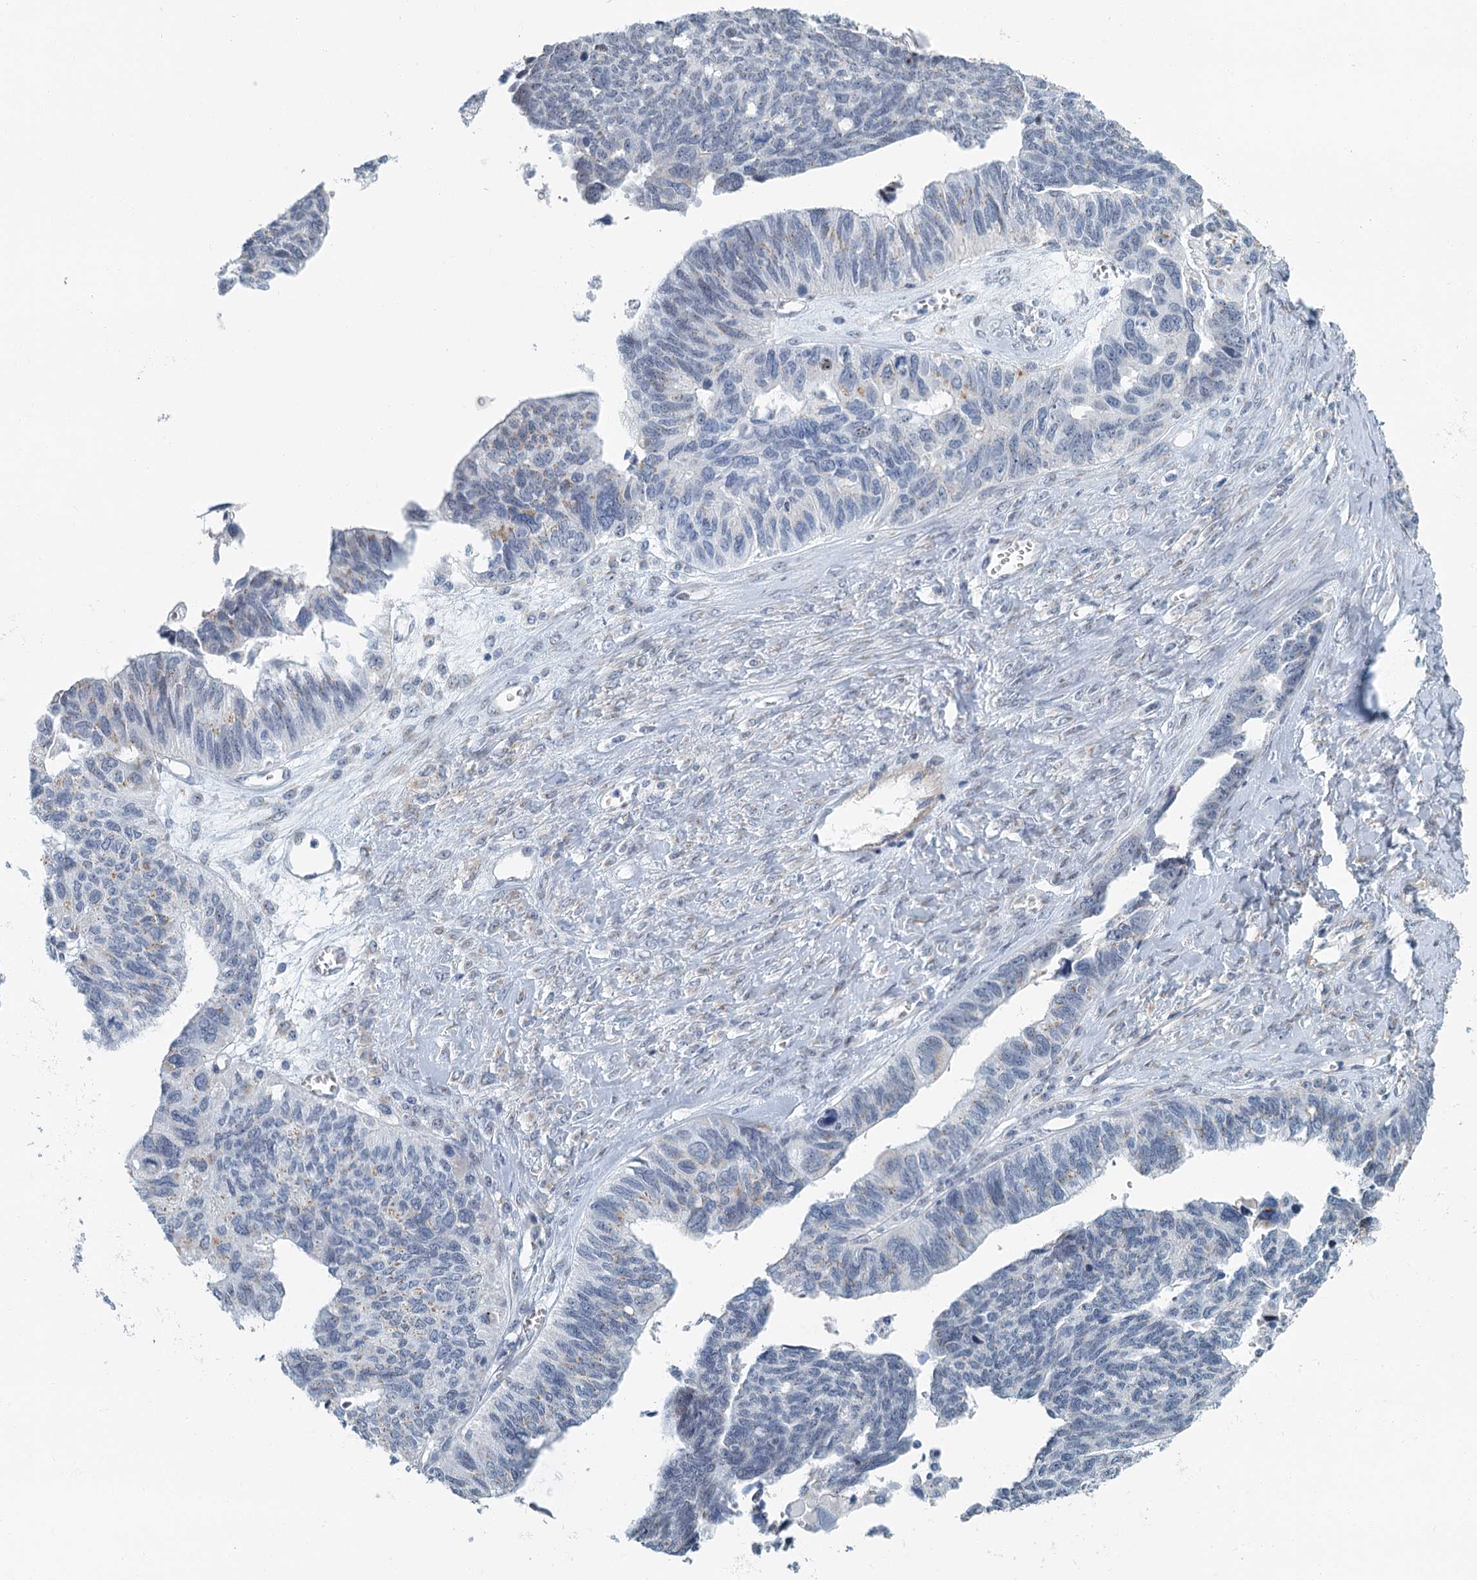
{"staining": {"intensity": "negative", "quantity": "none", "location": "none"}, "tissue": "ovarian cancer", "cell_type": "Tumor cells", "image_type": "cancer", "snomed": [{"axis": "morphology", "description": "Cystadenocarcinoma, serous, NOS"}, {"axis": "topography", "description": "Ovary"}], "caption": "A high-resolution micrograph shows immunohistochemistry (IHC) staining of ovarian cancer, which exhibits no significant staining in tumor cells.", "gene": "ZNF527", "patient": {"sex": "female", "age": 79}}